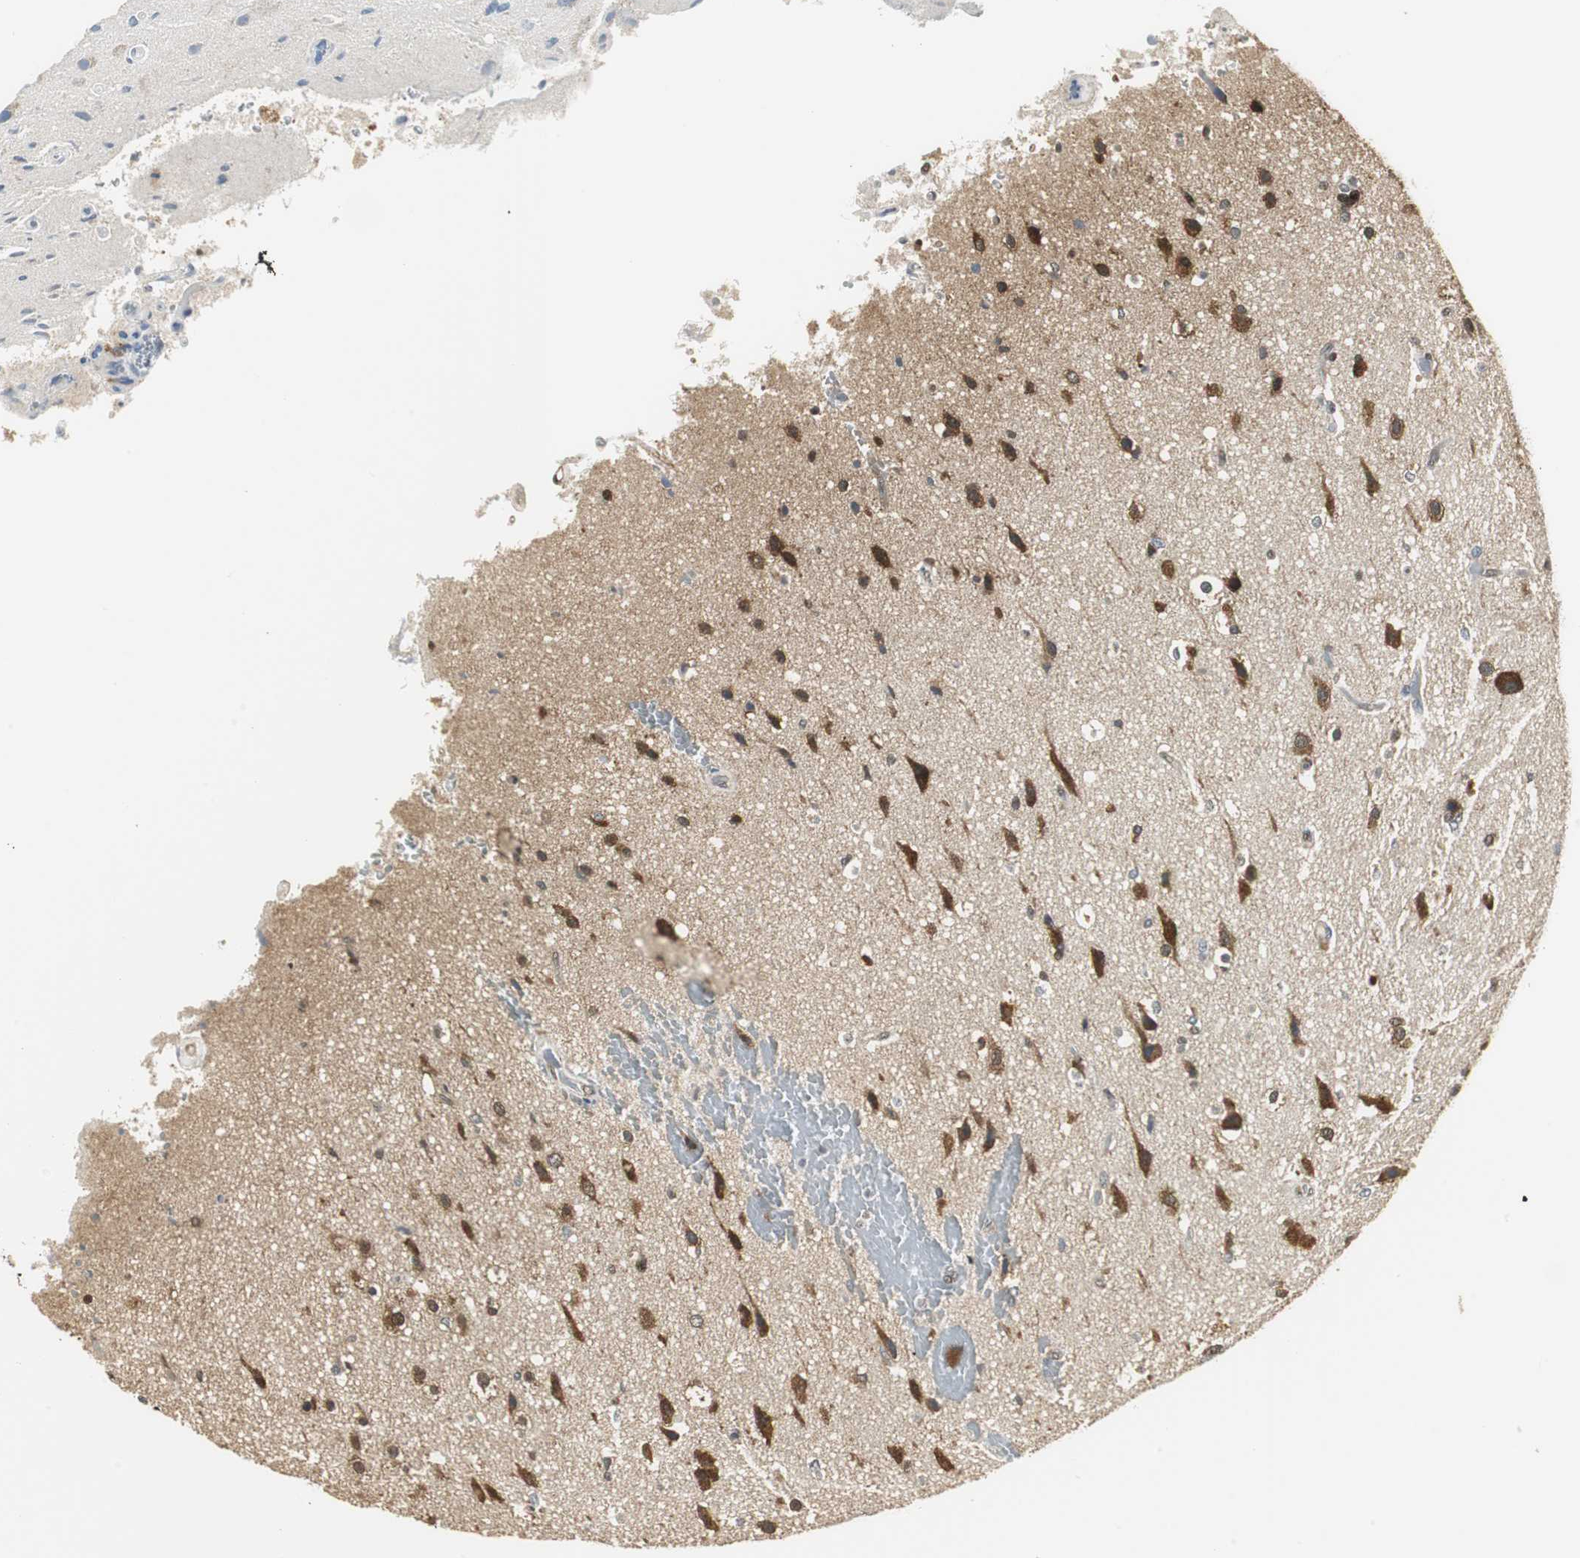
{"staining": {"intensity": "moderate", "quantity": ">75%", "location": "nuclear"}, "tissue": "glioma", "cell_type": "Tumor cells", "image_type": "cancer", "snomed": [{"axis": "morphology", "description": "Normal tissue, NOS"}, {"axis": "morphology", "description": "Glioma, malignant, High grade"}, {"axis": "topography", "description": "Cerebral cortex"}], "caption": "Immunohistochemistry image of neoplastic tissue: human glioma stained using IHC shows medium levels of moderate protein expression localized specifically in the nuclear of tumor cells, appearing as a nuclear brown color.", "gene": "CCT5", "patient": {"sex": "male", "age": 77}}